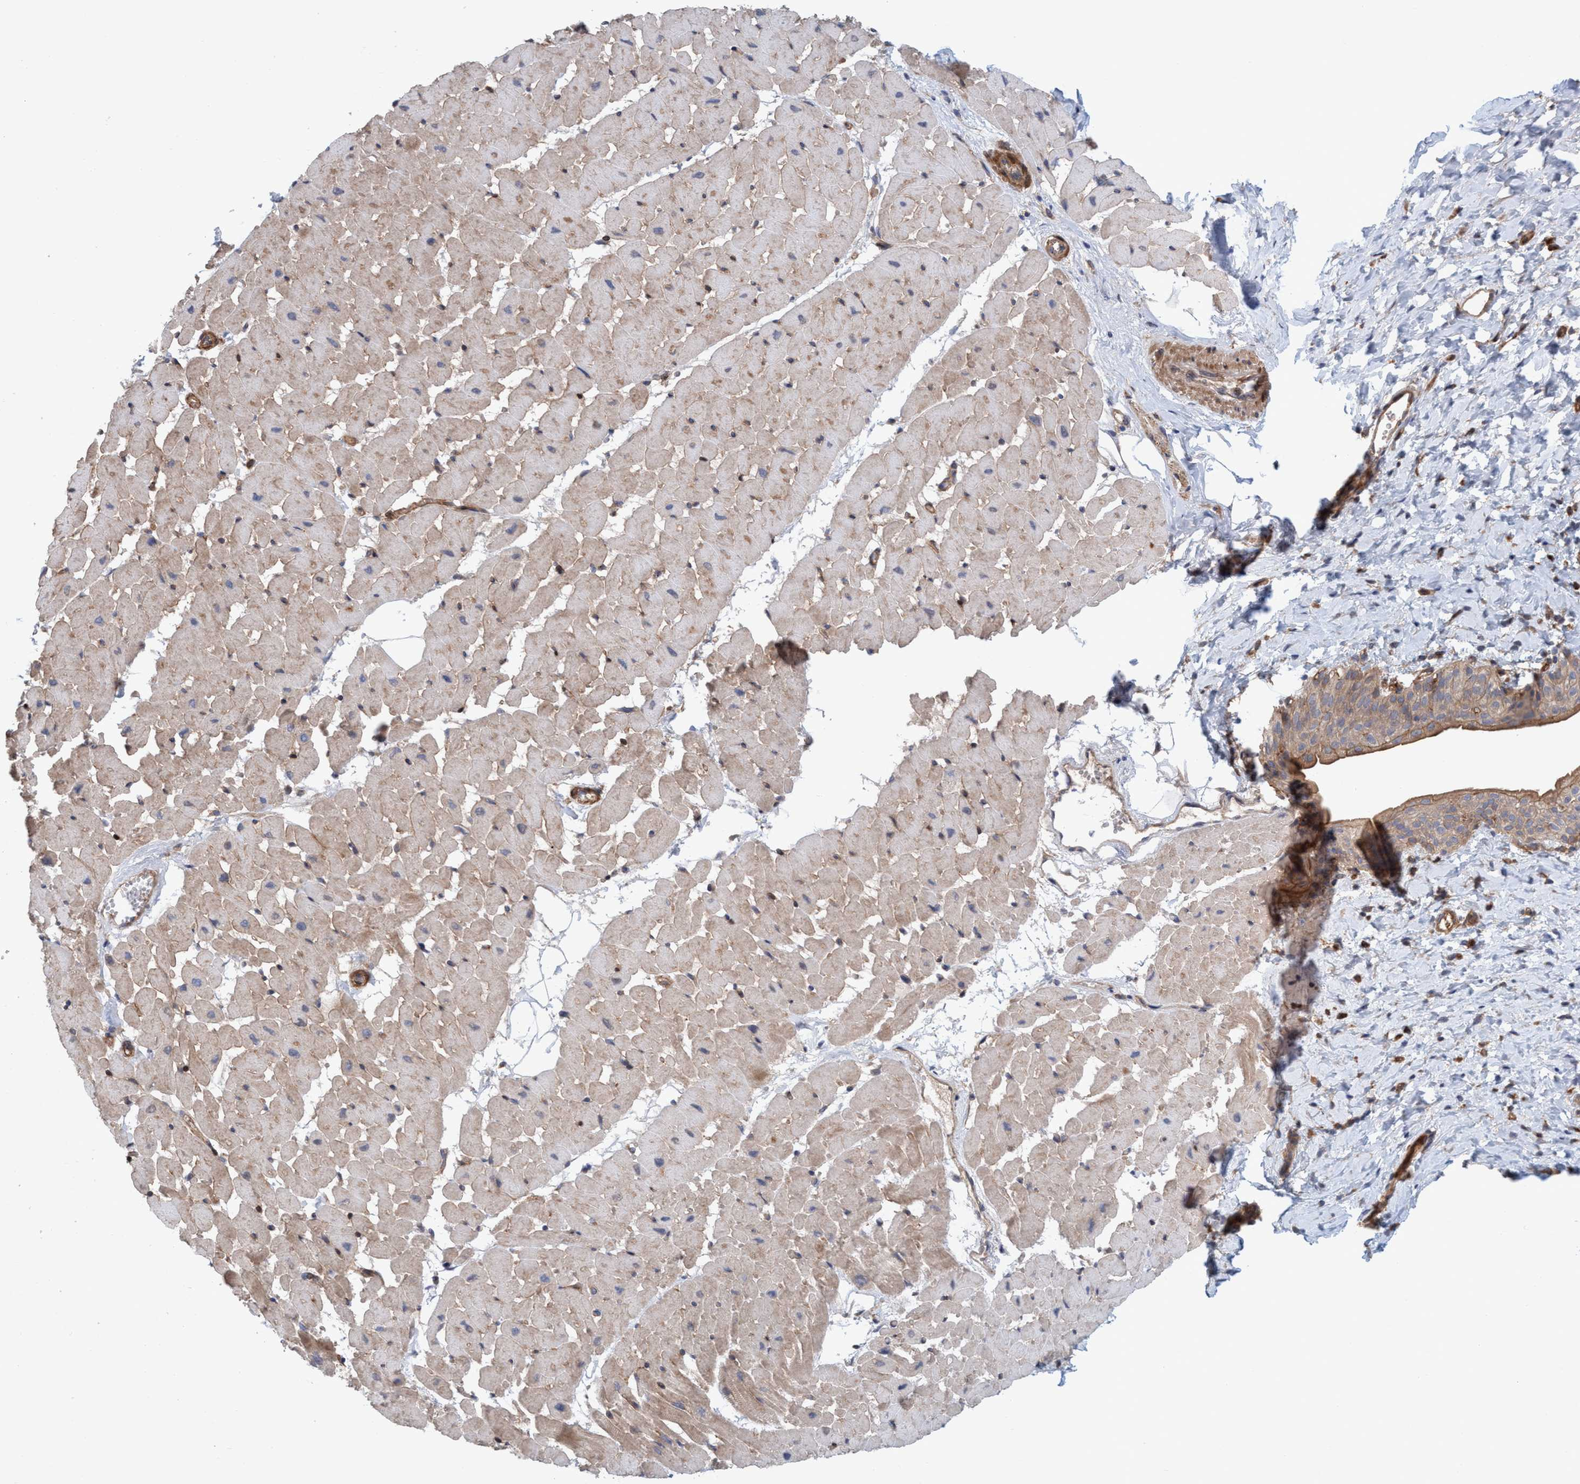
{"staining": {"intensity": "weak", "quantity": ">75%", "location": "cytoplasmic/membranous"}, "tissue": "heart muscle", "cell_type": "Cardiomyocytes", "image_type": "normal", "snomed": [{"axis": "morphology", "description": "Normal tissue, NOS"}, {"axis": "topography", "description": "Heart"}], "caption": "Weak cytoplasmic/membranous expression is seen in approximately >75% of cardiomyocytes in unremarkable heart muscle.", "gene": "SPECC1", "patient": {"sex": "female", "age": 19}}